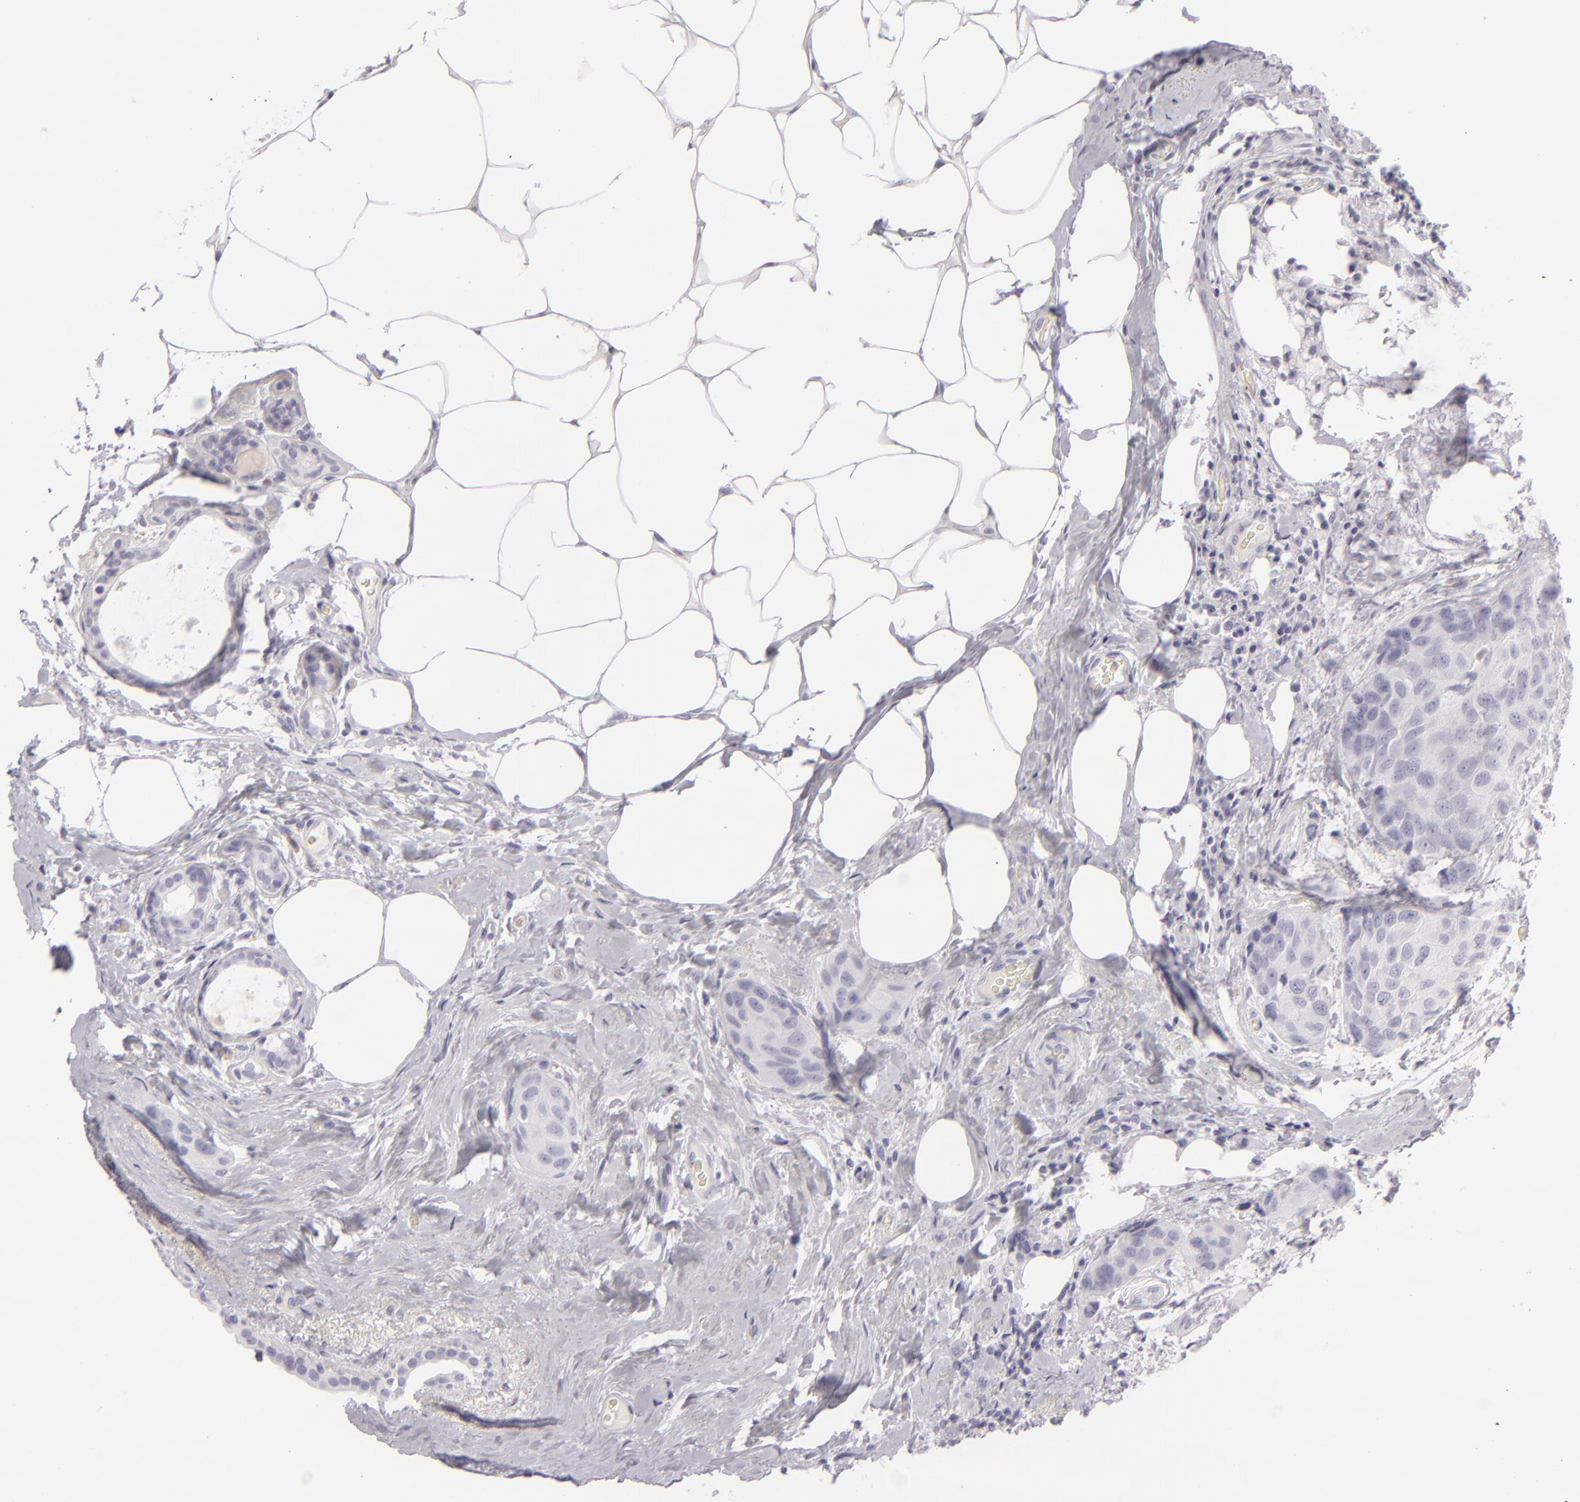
{"staining": {"intensity": "negative", "quantity": "none", "location": "none"}, "tissue": "breast cancer", "cell_type": "Tumor cells", "image_type": "cancer", "snomed": [{"axis": "morphology", "description": "Duct carcinoma"}, {"axis": "topography", "description": "Breast"}], "caption": "High magnification brightfield microscopy of breast cancer (invasive ductal carcinoma) stained with DAB (brown) and counterstained with hematoxylin (blue): tumor cells show no significant staining.", "gene": "CDX2", "patient": {"sex": "female", "age": 68}}